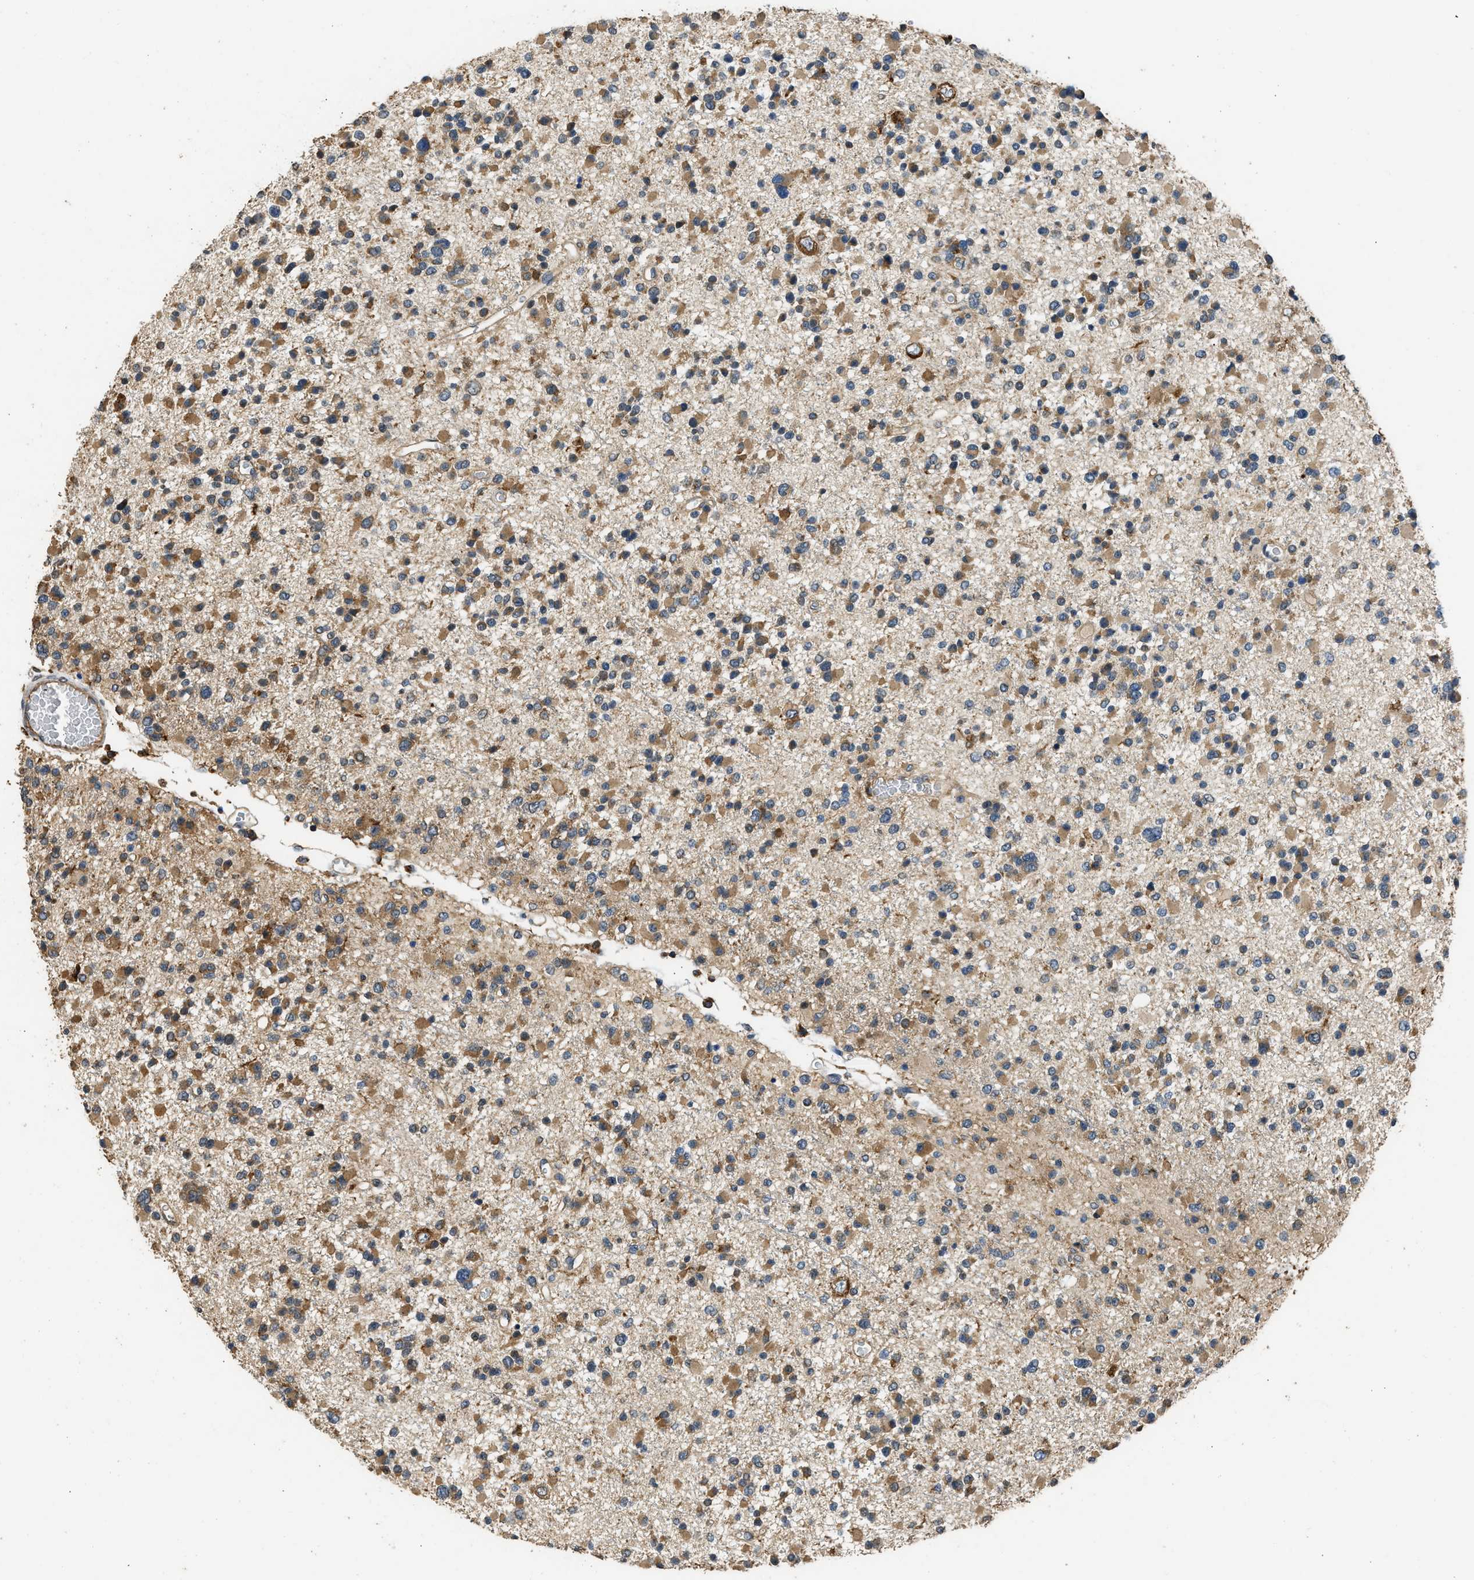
{"staining": {"intensity": "moderate", "quantity": ">75%", "location": "cytoplasmic/membranous"}, "tissue": "glioma", "cell_type": "Tumor cells", "image_type": "cancer", "snomed": [{"axis": "morphology", "description": "Glioma, malignant, Low grade"}, {"axis": "topography", "description": "Brain"}], "caption": "A brown stain highlights moderate cytoplasmic/membranous positivity of a protein in human malignant glioma (low-grade) tumor cells.", "gene": "SLC36A4", "patient": {"sex": "female", "age": 22}}